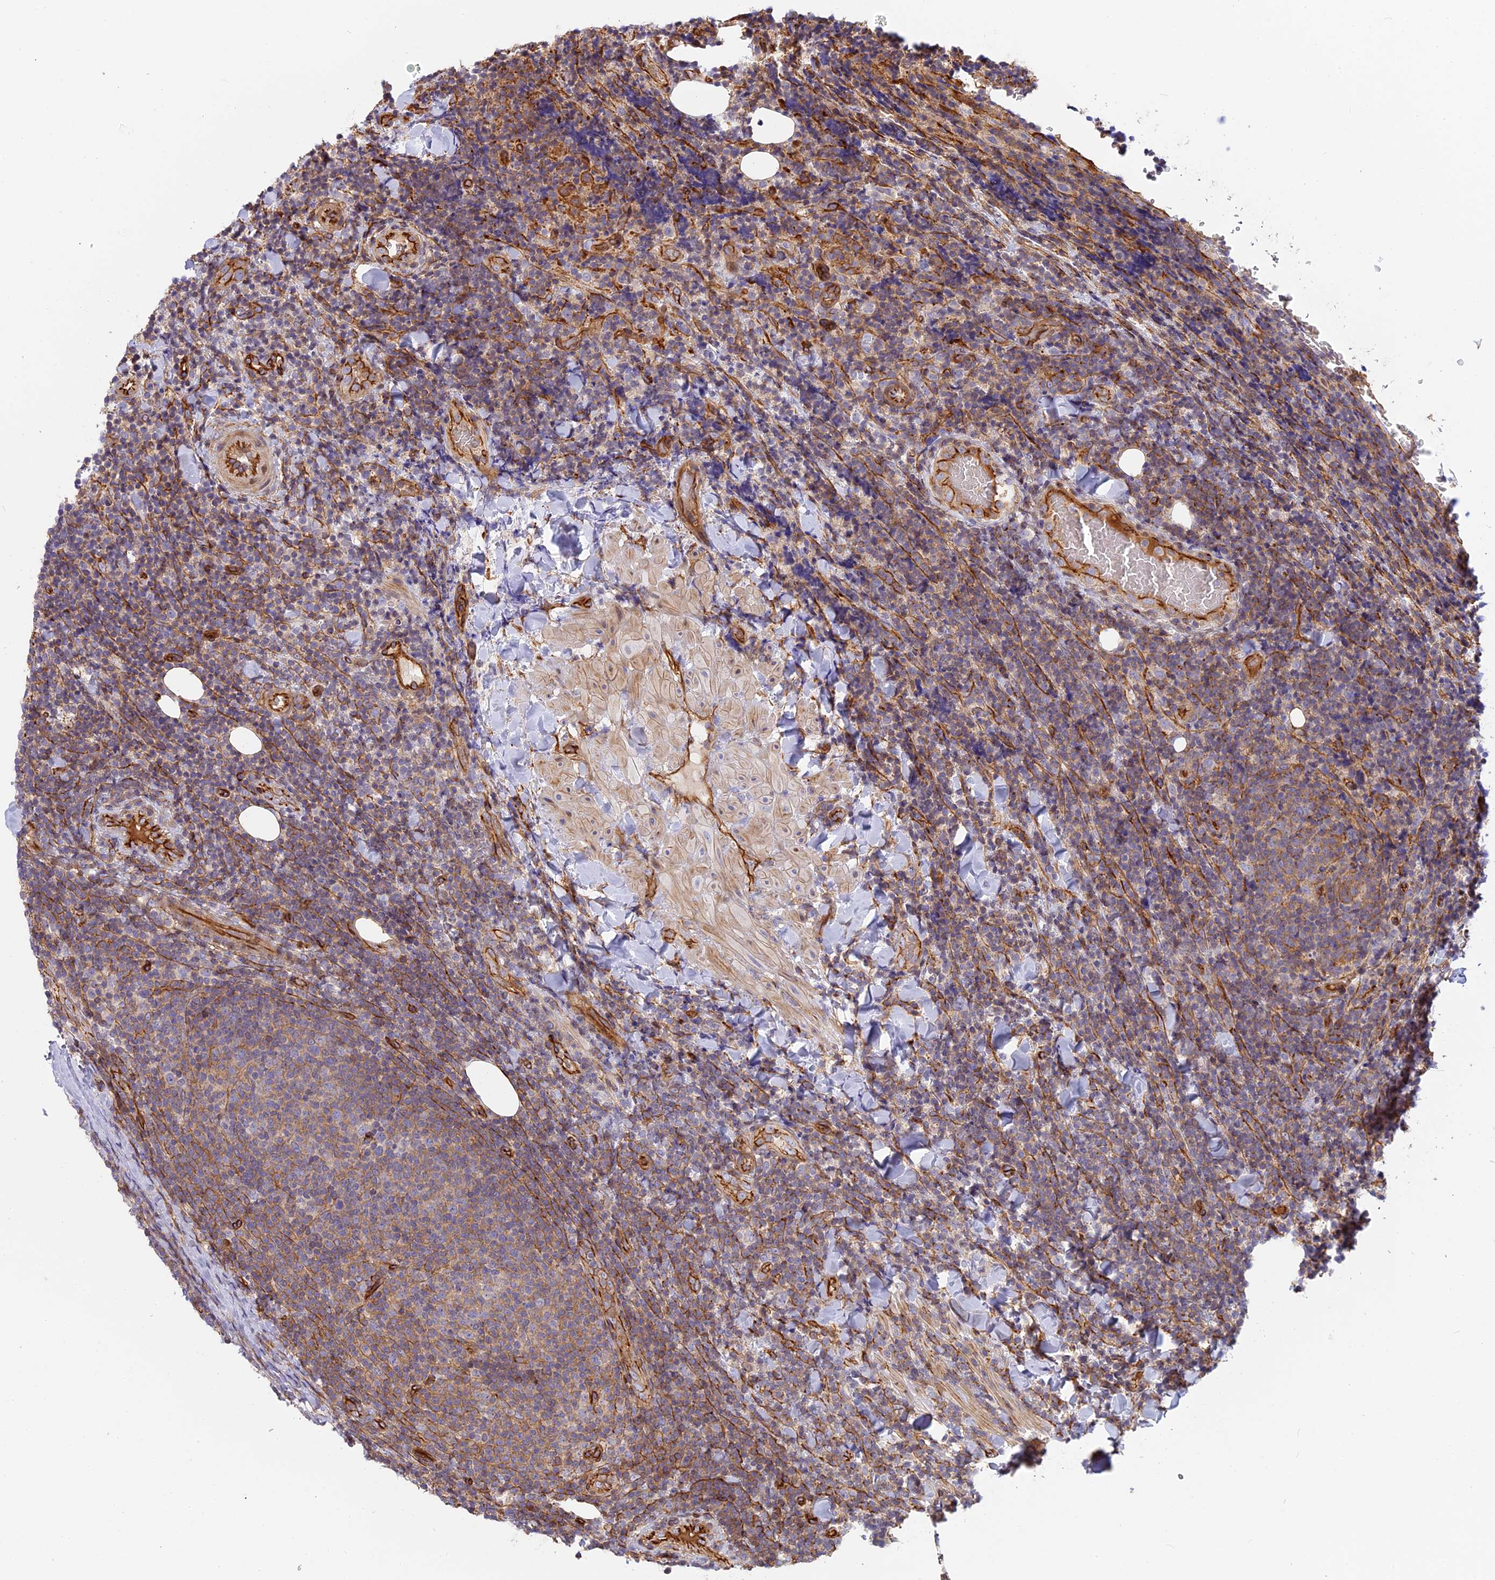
{"staining": {"intensity": "moderate", "quantity": "<25%", "location": "cytoplasmic/membranous"}, "tissue": "lymphoma", "cell_type": "Tumor cells", "image_type": "cancer", "snomed": [{"axis": "morphology", "description": "Malignant lymphoma, non-Hodgkin's type, Low grade"}, {"axis": "topography", "description": "Lymph node"}], "caption": "Moderate cytoplasmic/membranous staining for a protein is seen in about <25% of tumor cells of low-grade malignant lymphoma, non-Hodgkin's type using IHC.", "gene": "CNBD2", "patient": {"sex": "male", "age": 66}}